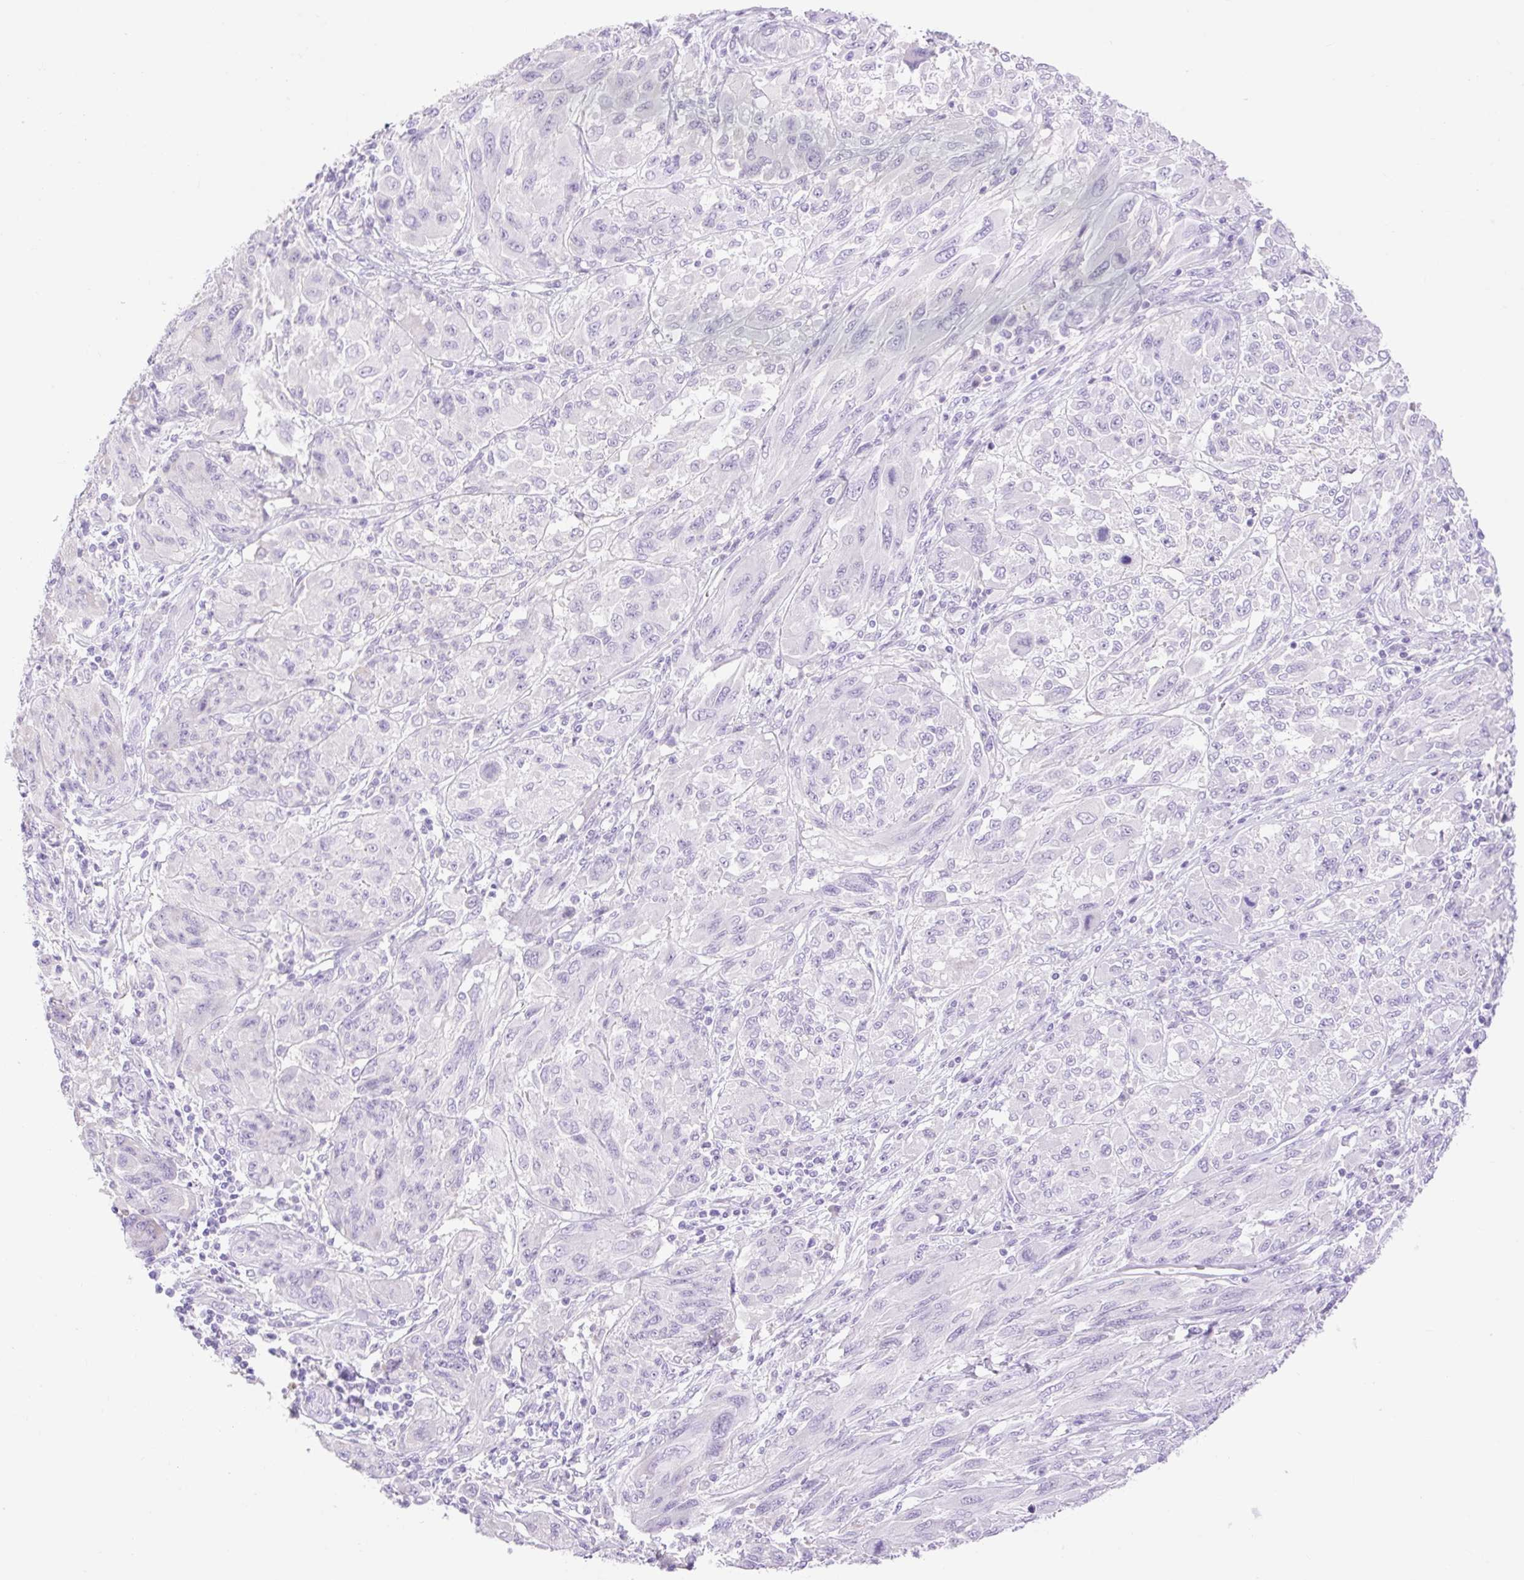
{"staining": {"intensity": "negative", "quantity": "none", "location": "none"}, "tissue": "melanoma", "cell_type": "Tumor cells", "image_type": "cancer", "snomed": [{"axis": "morphology", "description": "Malignant melanoma, NOS"}, {"axis": "topography", "description": "Skin"}], "caption": "IHC image of neoplastic tissue: human malignant melanoma stained with DAB shows no significant protein positivity in tumor cells. (DAB (3,3'-diaminobenzidine) immunohistochemistry (IHC) visualized using brightfield microscopy, high magnification).", "gene": "SLC25A40", "patient": {"sex": "female", "age": 91}}